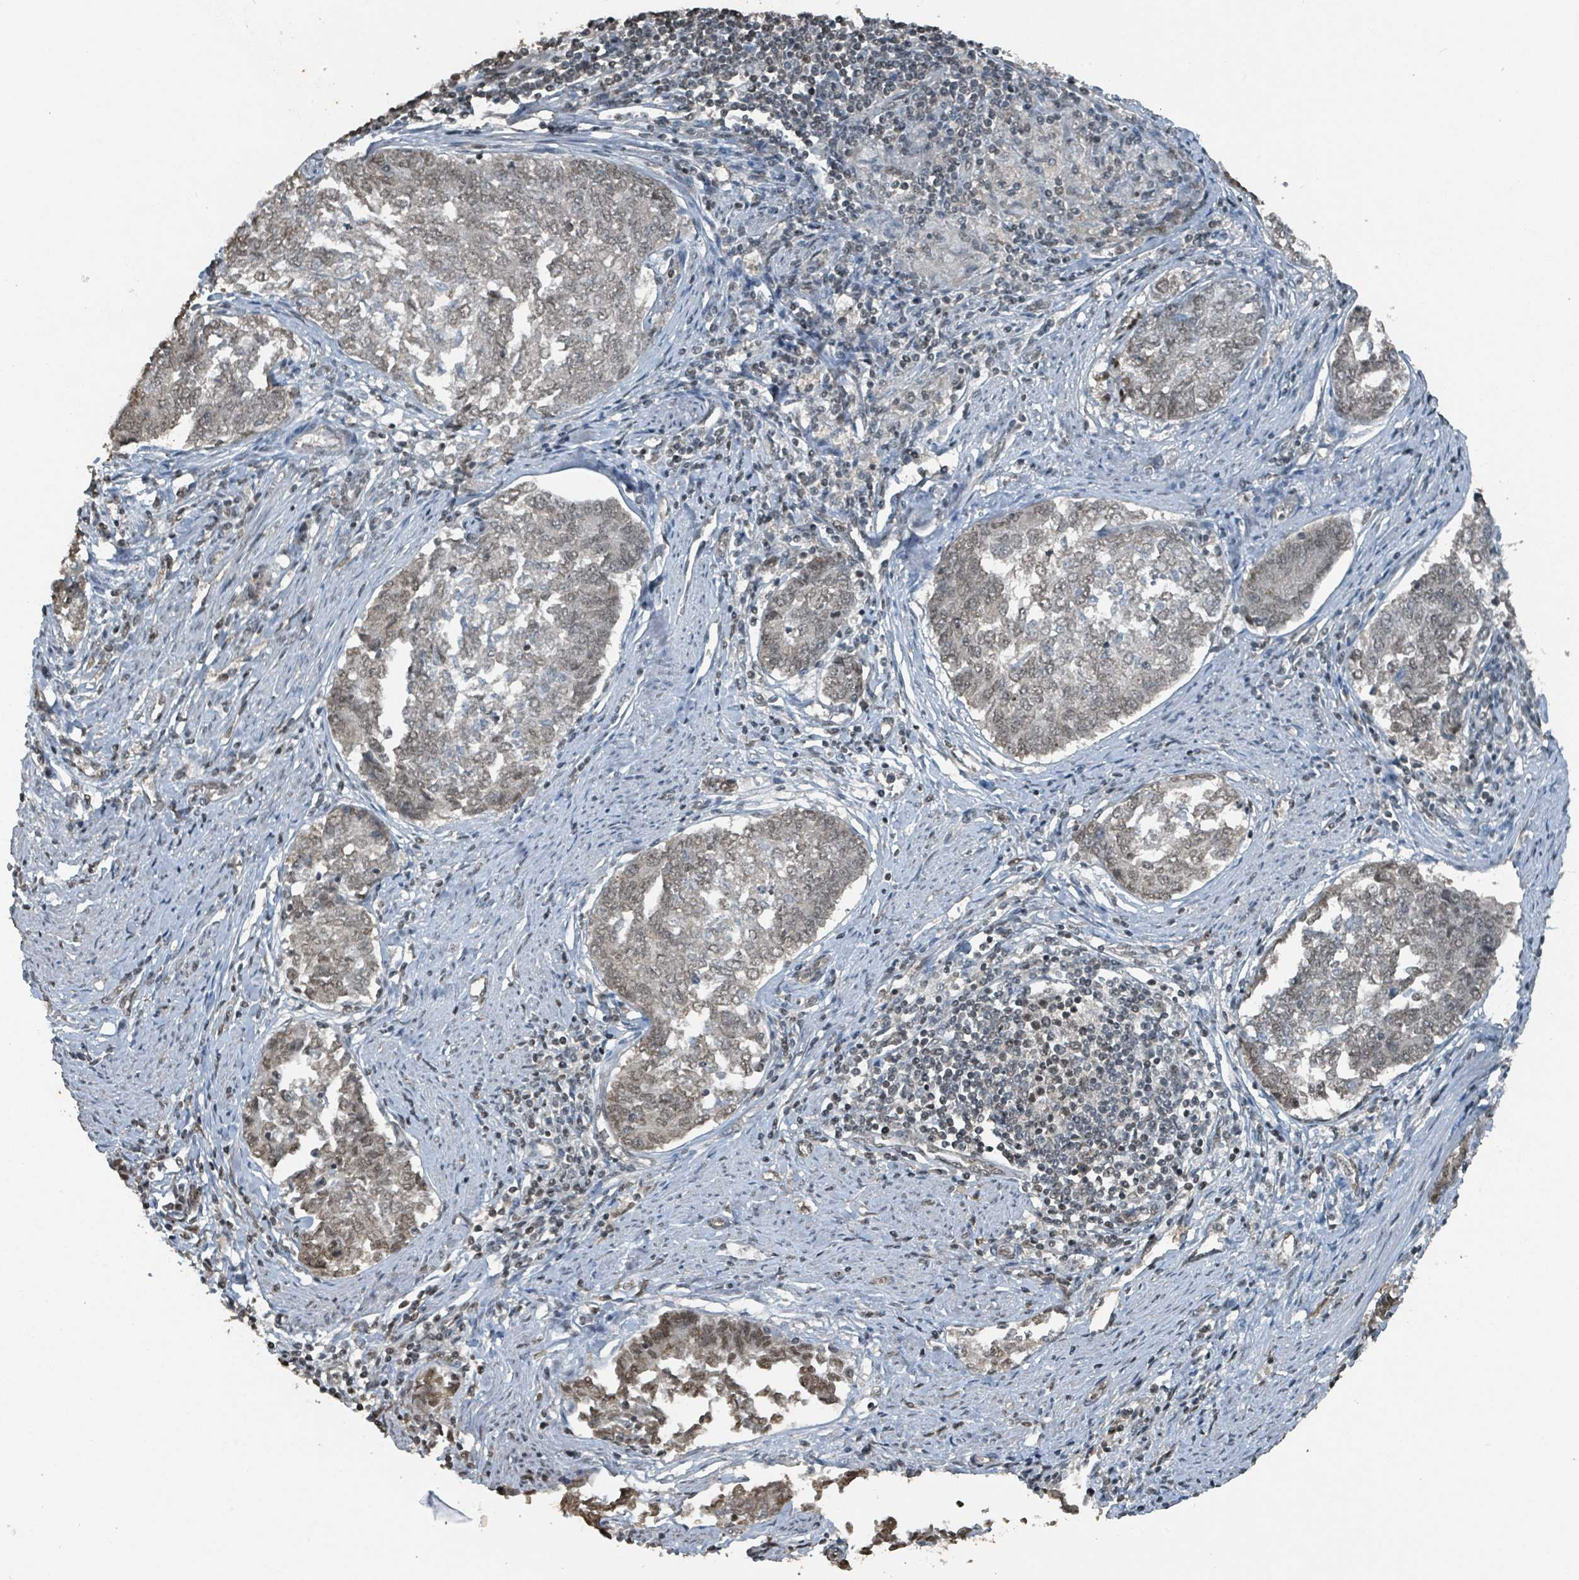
{"staining": {"intensity": "weak", "quantity": ">75%", "location": "nuclear"}, "tissue": "endometrial cancer", "cell_type": "Tumor cells", "image_type": "cancer", "snomed": [{"axis": "morphology", "description": "Adenocarcinoma, NOS"}, {"axis": "topography", "description": "Endometrium"}], "caption": "A micrograph of endometrial cancer stained for a protein reveals weak nuclear brown staining in tumor cells. Nuclei are stained in blue.", "gene": "PHIP", "patient": {"sex": "female", "age": 80}}